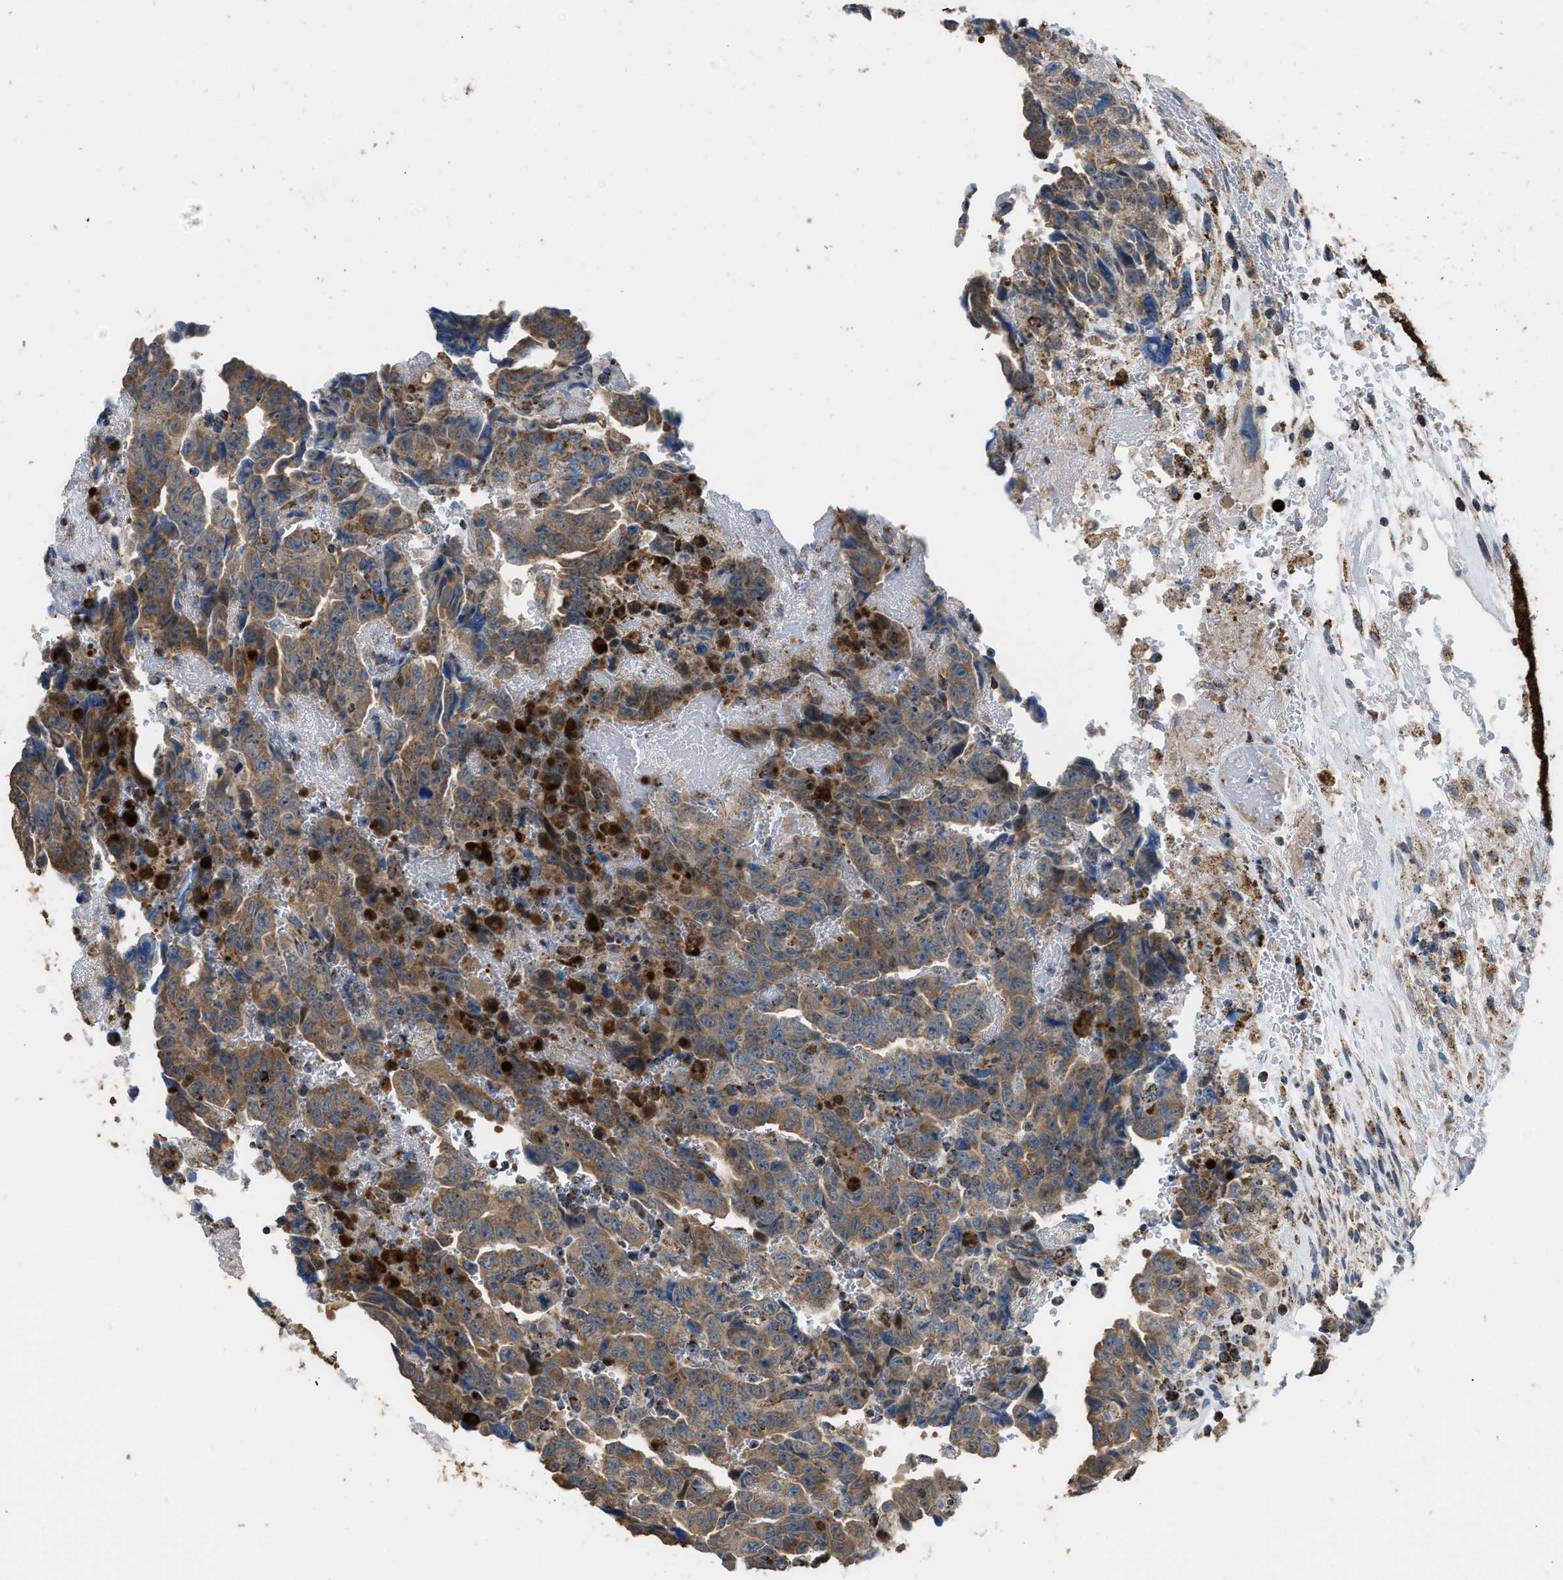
{"staining": {"intensity": "moderate", "quantity": "25%-75%", "location": "cytoplasmic/membranous"}, "tissue": "testis cancer", "cell_type": "Tumor cells", "image_type": "cancer", "snomed": [{"axis": "morphology", "description": "Carcinoma, Embryonal, NOS"}, {"axis": "topography", "description": "Testis"}], "caption": "IHC photomicrograph of testis cancer (embryonal carcinoma) stained for a protein (brown), which displays medium levels of moderate cytoplasmic/membranous expression in about 25%-75% of tumor cells.", "gene": "ETFB", "patient": {"sex": "male", "age": 28}}